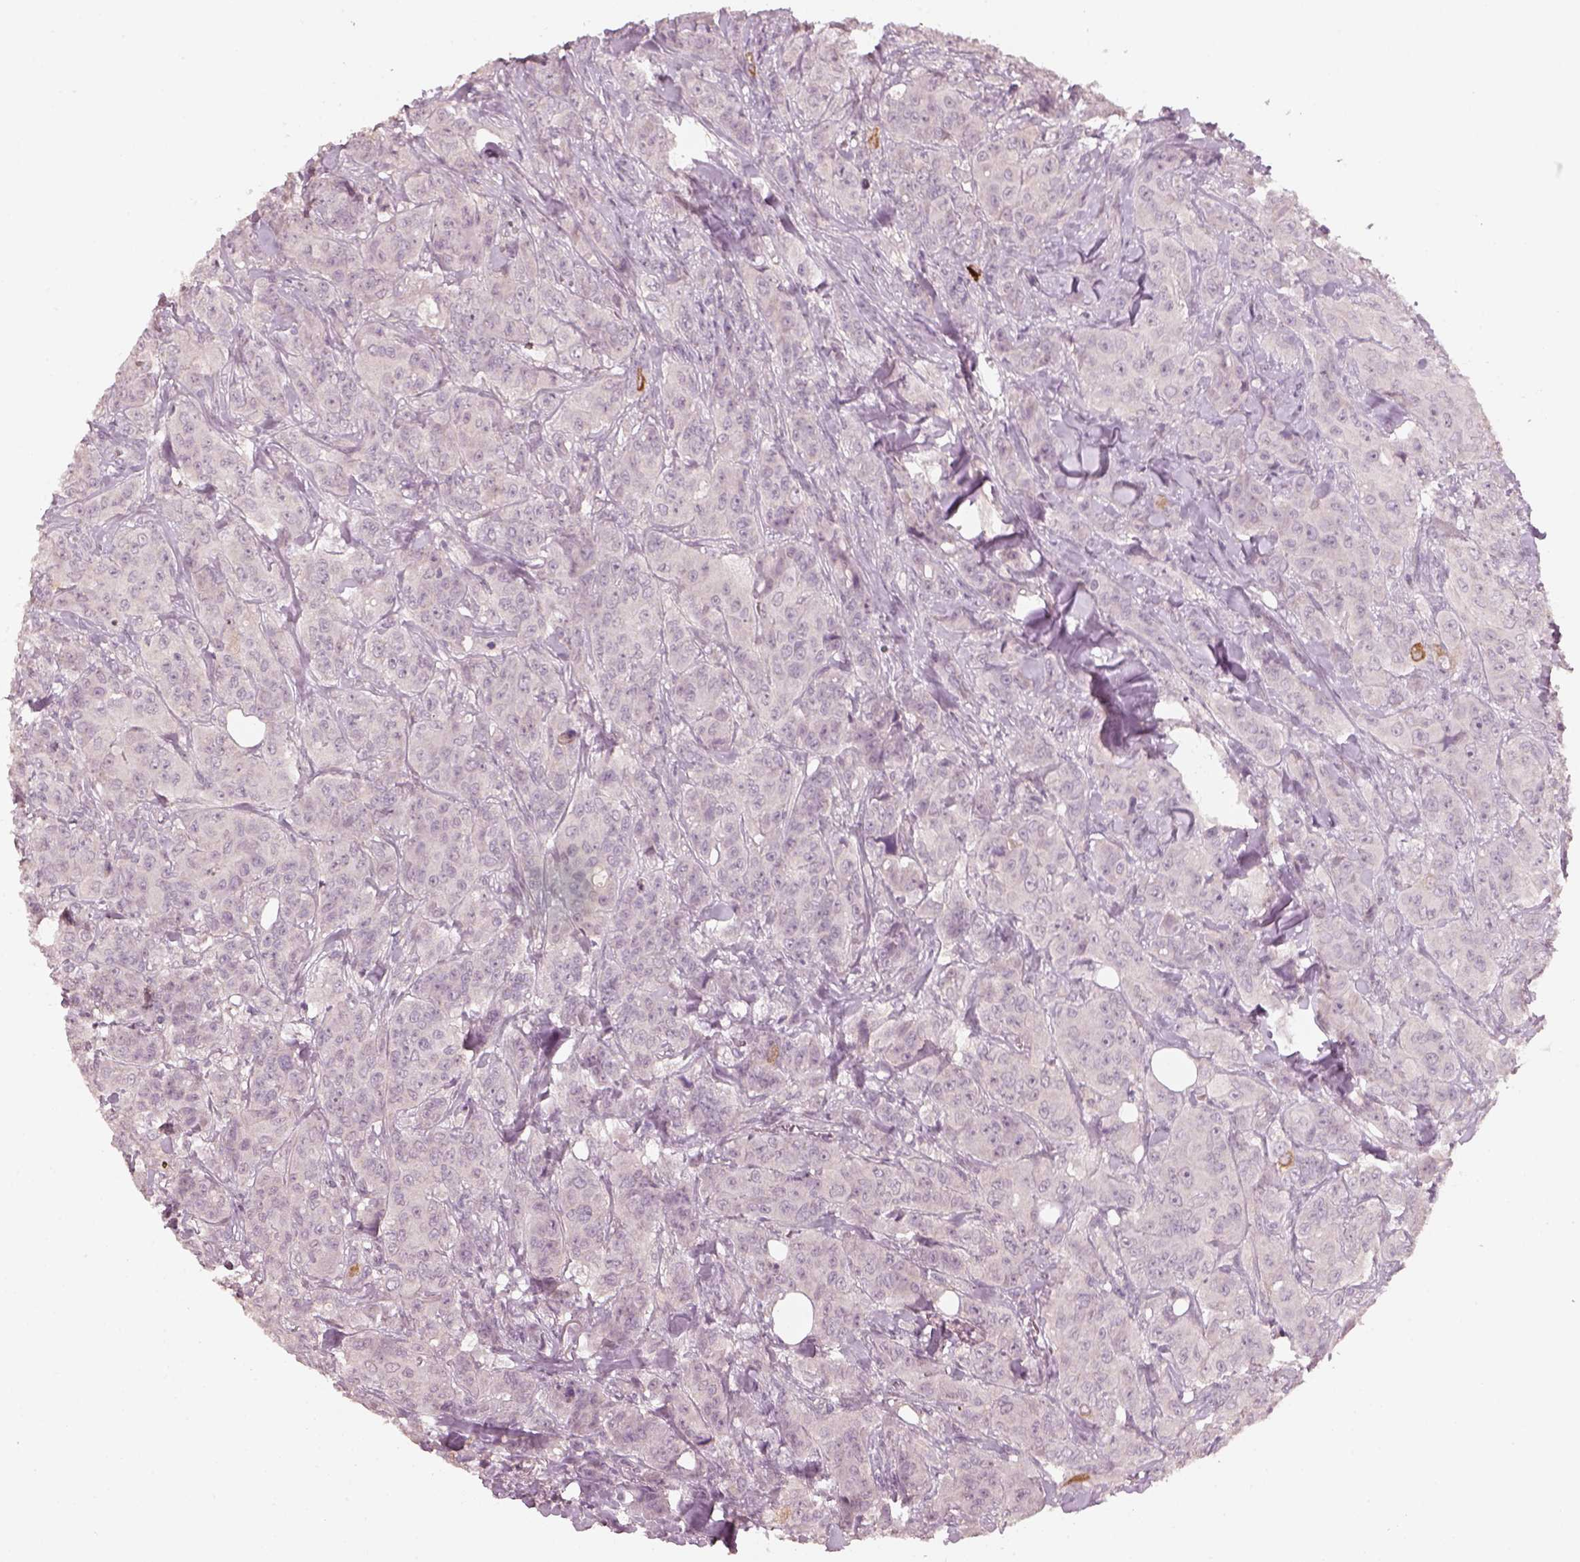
{"staining": {"intensity": "negative", "quantity": "none", "location": "none"}, "tissue": "breast cancer", "cell_type": "Tumor cells", "image_type": "cancer", "snomed": [{"axis": "morphology", "description": "Duct carcinoma"}, {"axis": "topography", "description": "Breast"}], "caption": "Tumor cells are negative for protein expression in human breast cancer.", "gene": "LAMC2", "patient": {"sex": "female", "age": 43}}